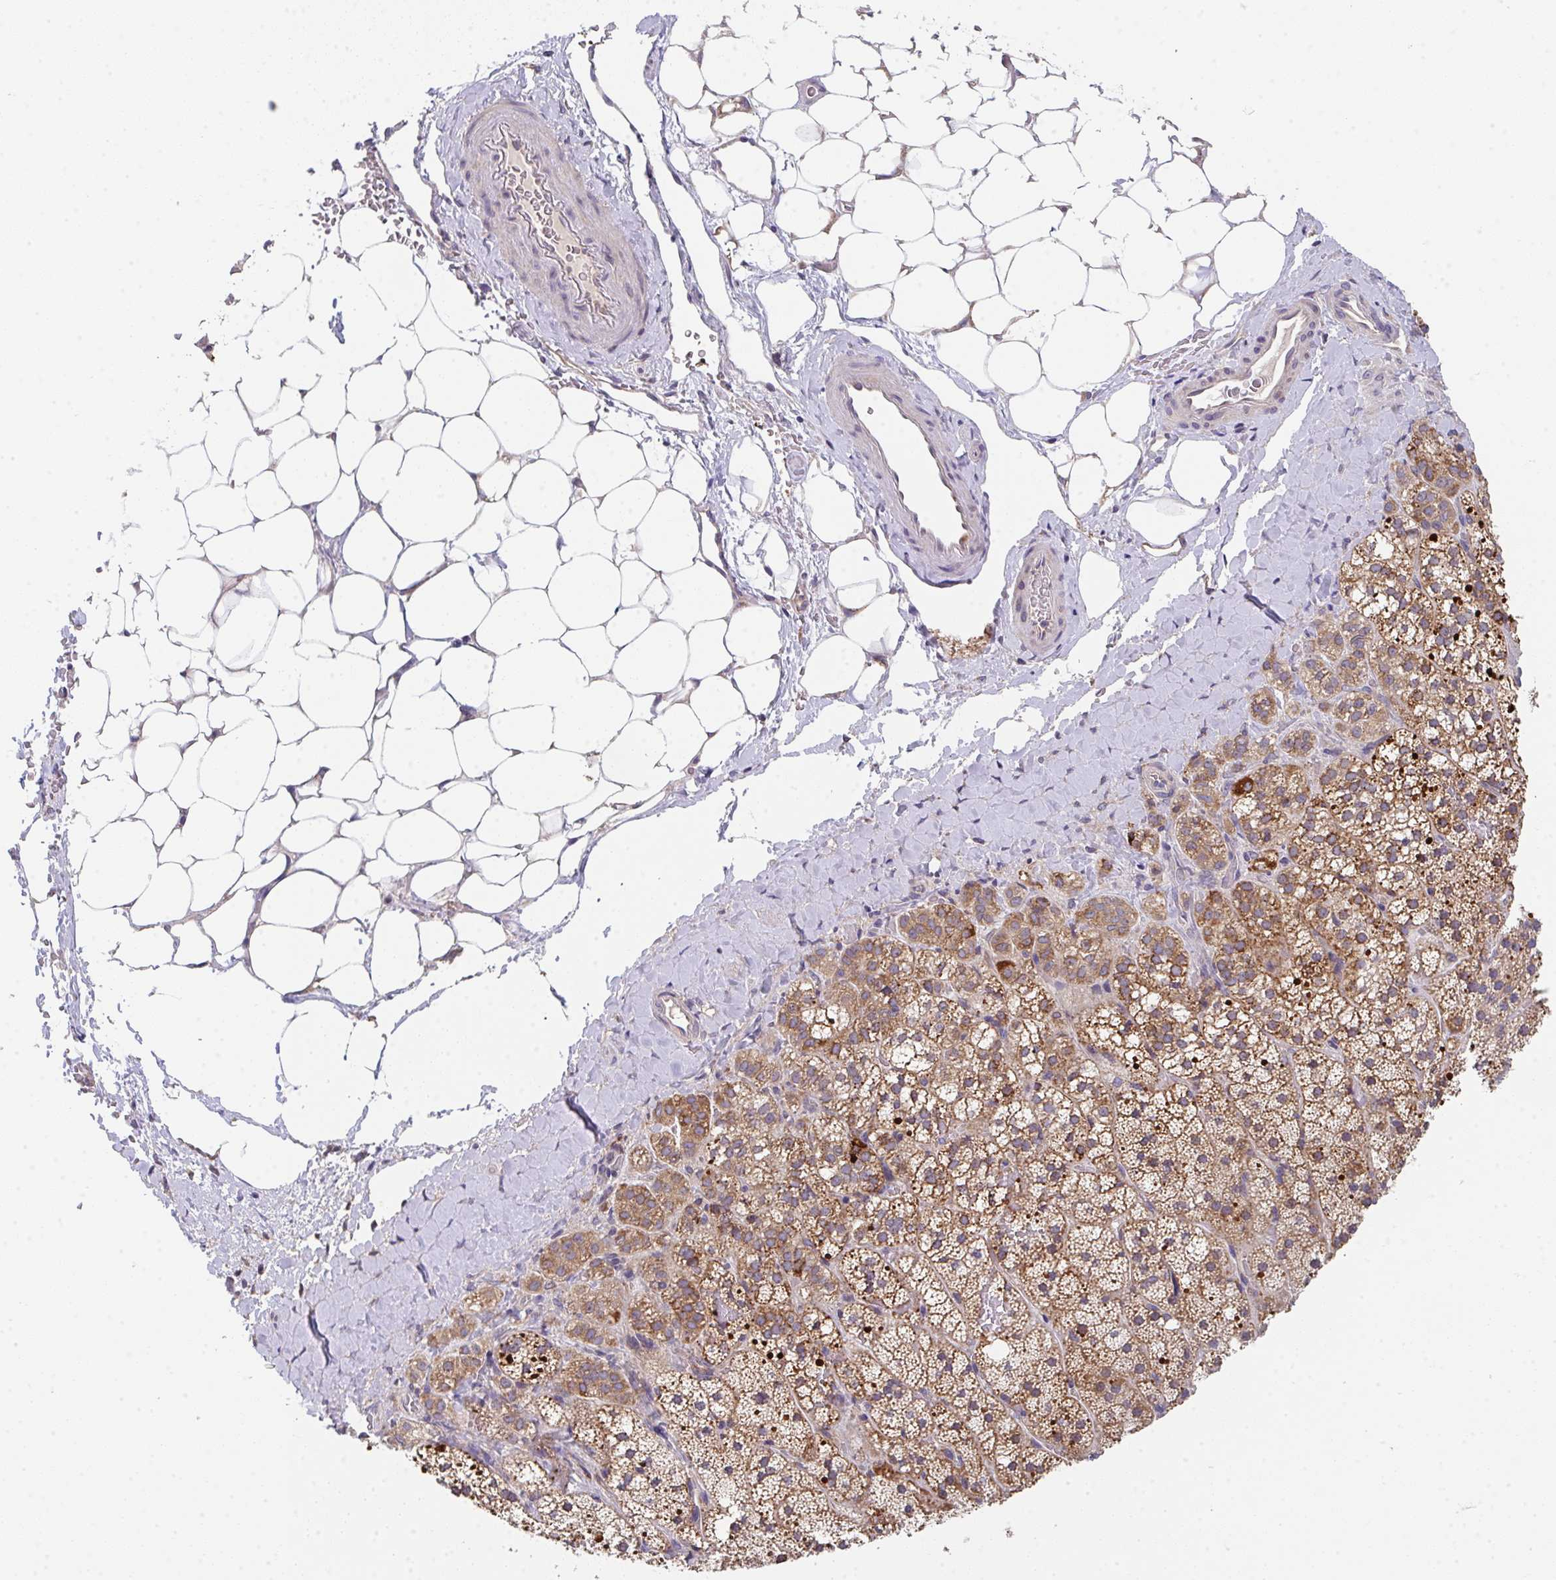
{"staining": {"intensity": "moderate", "quantity": ">75%", "location": "cytoplasmic/membranous"}, "tissue": "adrenal gland", "cell_type": "Glandular cells", "image_type": "normal", "snomed": [{"axis": "morphology", "description": "Normal tissue, NOS"}, {"axis": "topography", "description": "Adrenal gland"}], "caption": "Protein staining by immunohistochemistry (IHC) demonstrates moderate cytoplasmic/membranous staining in approximately >75% of glandular cells in unremarkable adrenal gland.", "gene": "TSPAN31", "patient": {"sex": "male", "age": 53}}